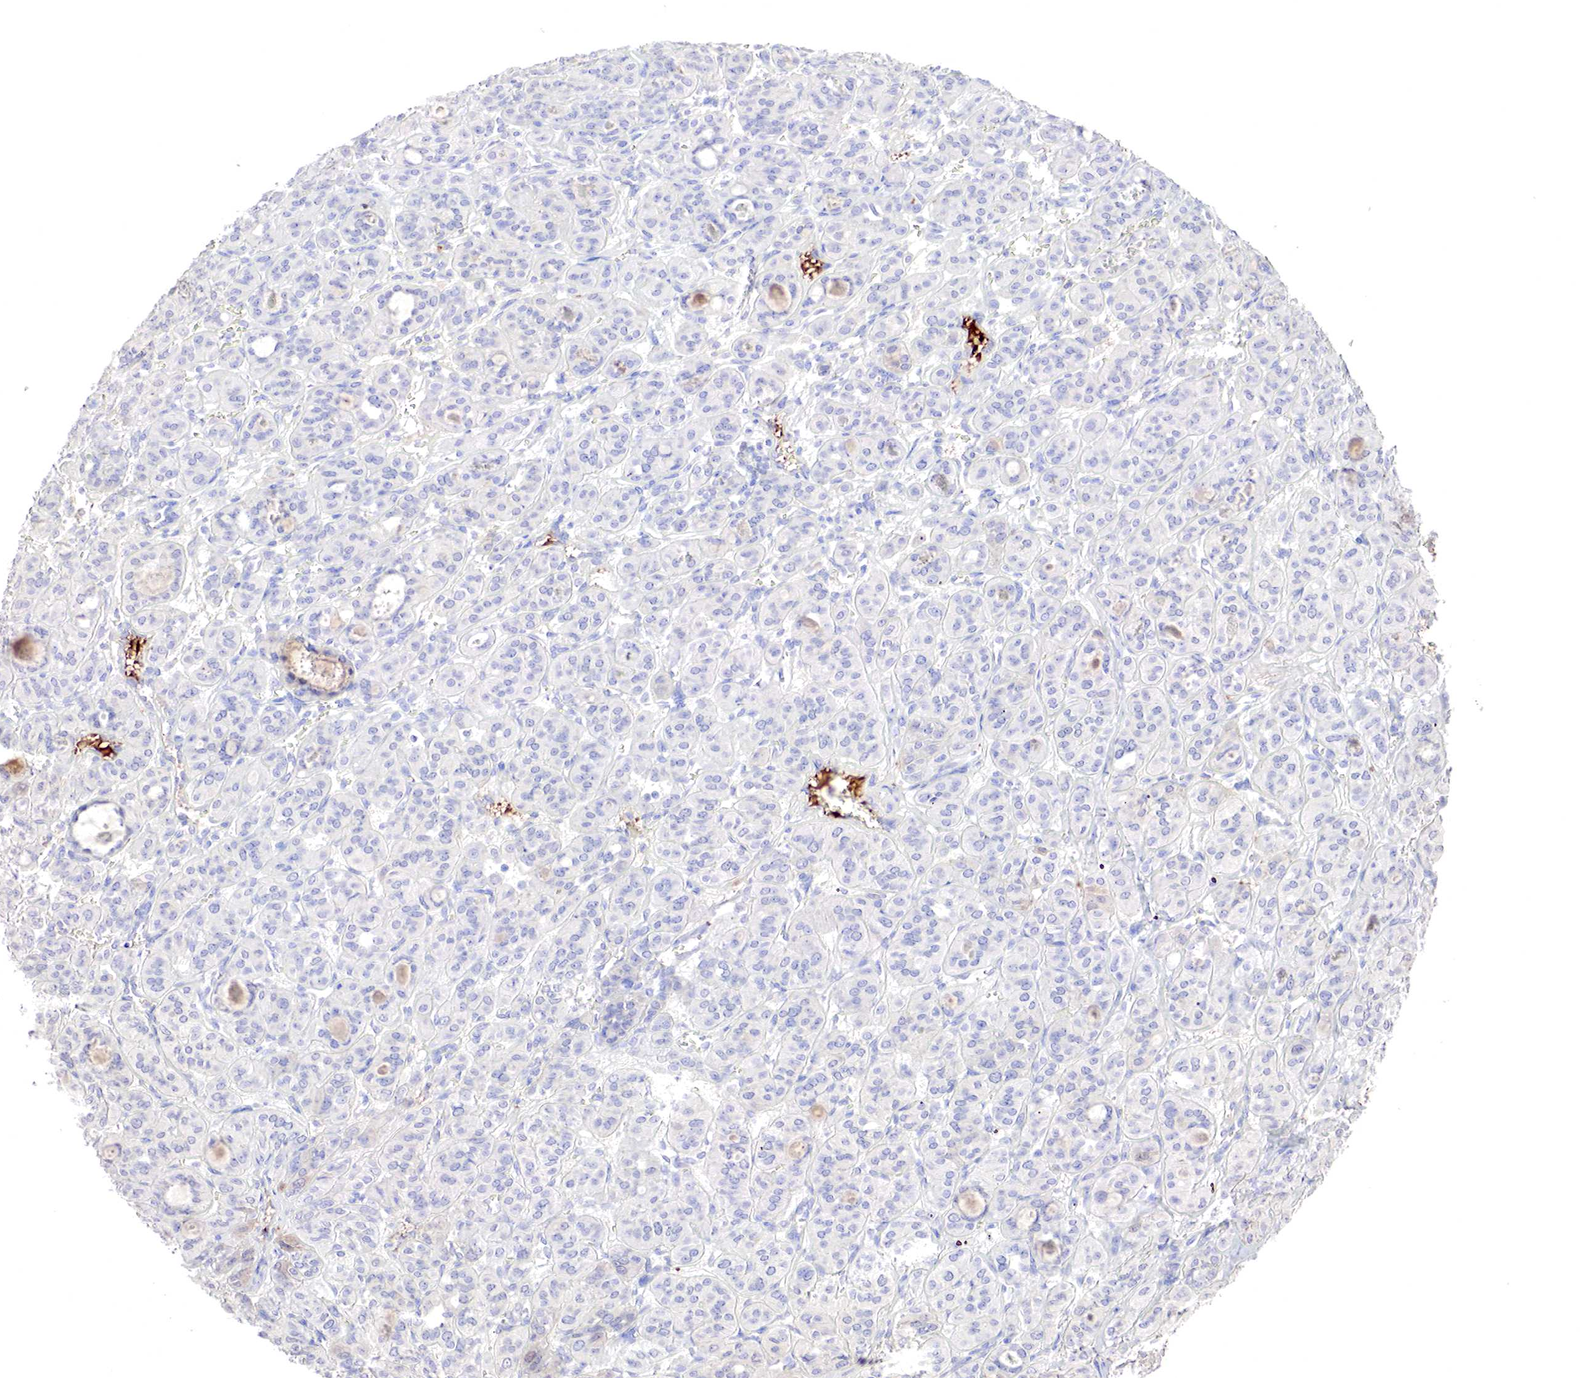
{"staining": {"intensity": "negative", "quantity": "none", "location": "none"}, "tissue": "thyroid cancer", "cell_type": "Tumor cells", "image_type": "cancer", "snomed": [{"axis": "morphology", "description": "Follicular adenoma carcinoma, NOS"}, {"axis": "topography", "description": "Thyroid gland"}], "caption": "The IHC photomicrograph has no significant staining in tumor cells of thyroid cancer tissue. (DAB immunohistochemistry (IHC) with hematoxylin counter stain).", "gene": "GATA1", "patient": {"sex": "female", "age": 71}}